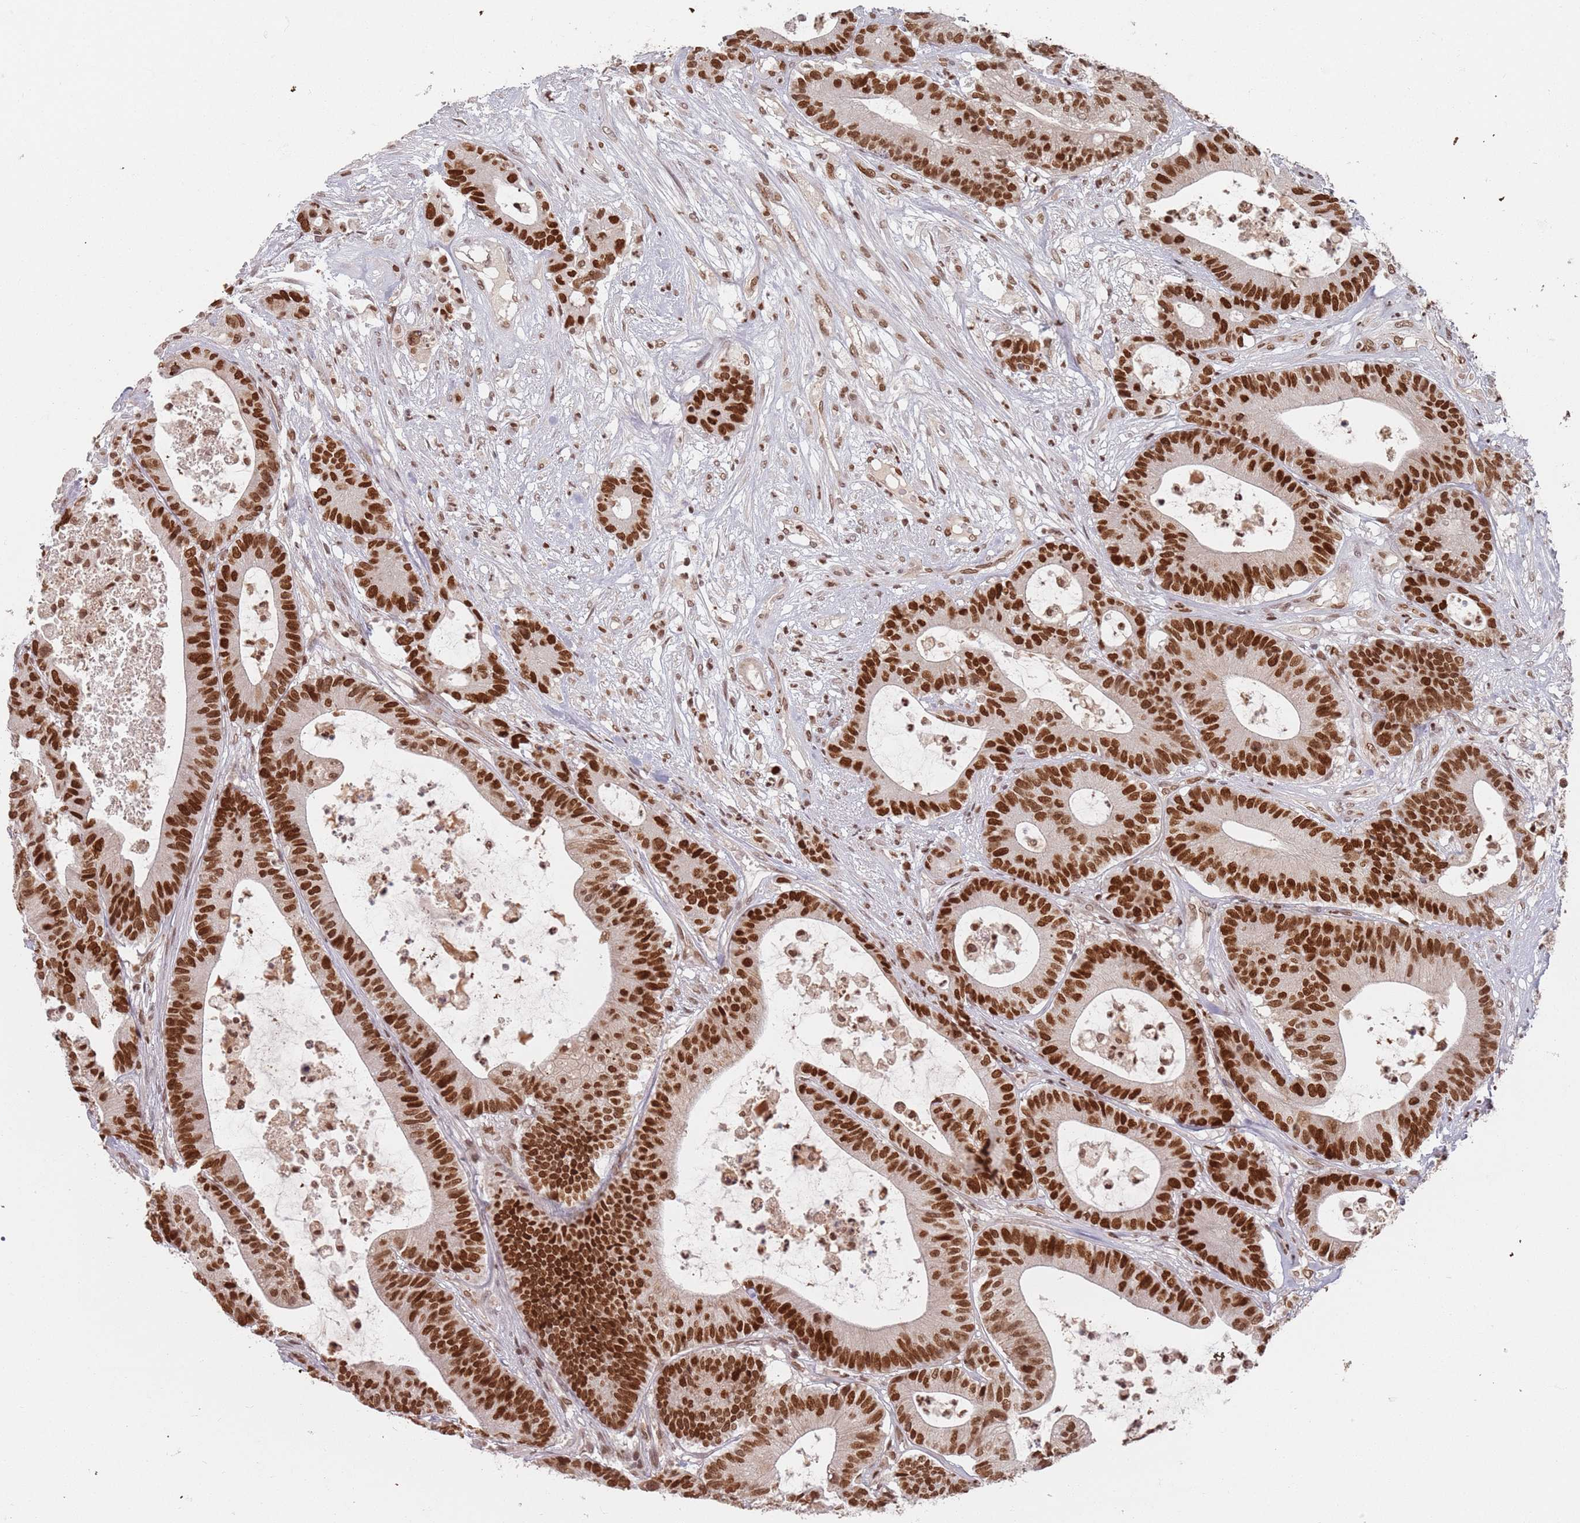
{"staining": {"intensity": "strong", "quantity": ">75%", "location": "nuclear"}, "tissue": "colorectal cancer", "cell_type": "Tumor cells", "image_type": "cancer", "snomed": [{"axis": "morphology", "description": "Adenocarcinoma, NOS"}, {"axis": "topography", "description": "Colon"}], "caption": "Adenocarcinoma (colorectal) stained with DAB immunohistochemistry shows high levels of strong nuclear expression in about >75% of tumor cells.", "gene": "NUP50", "patient": {"sex": "female", "age": 84}}